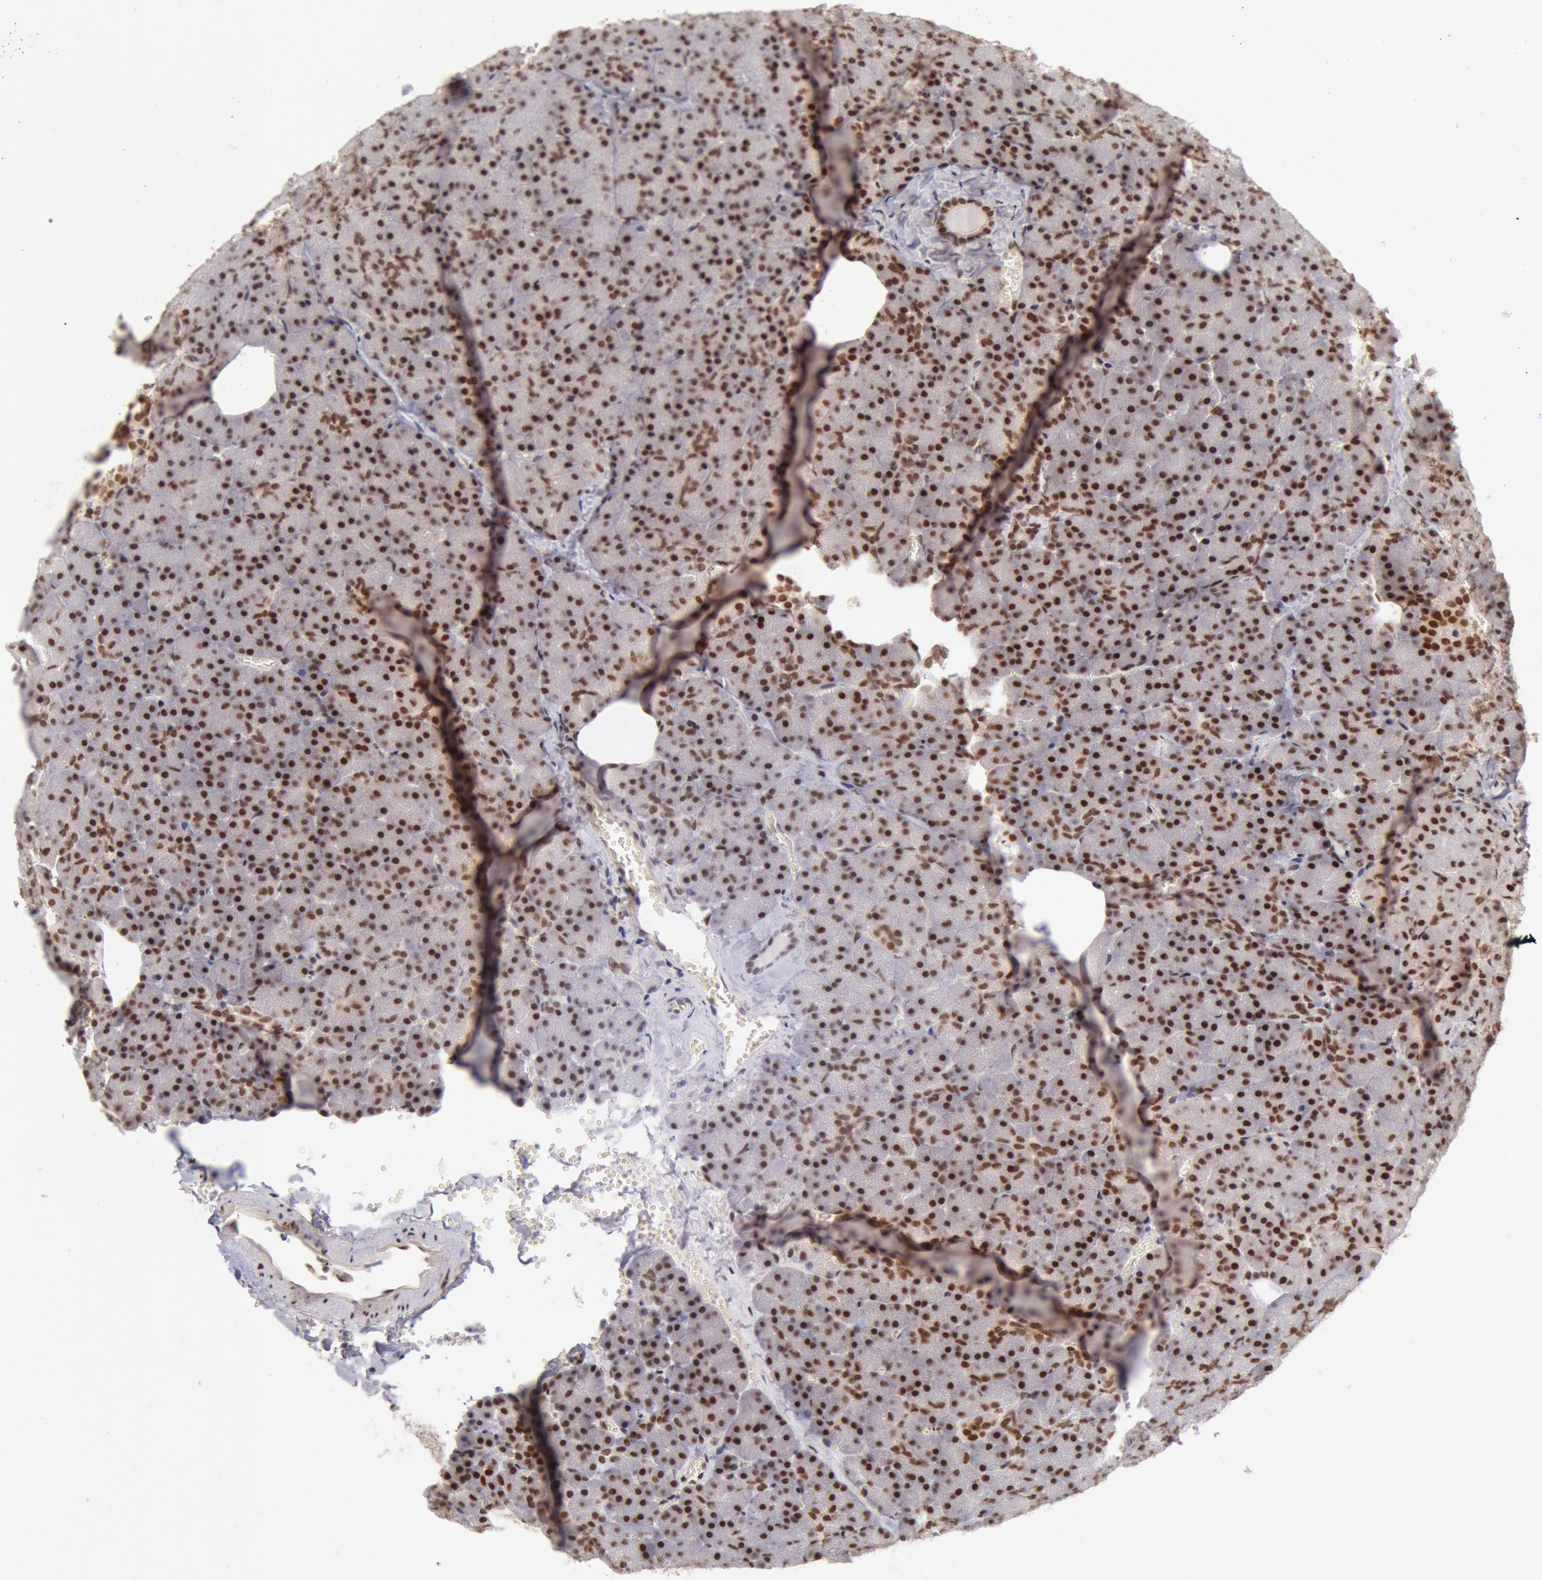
{"staining": {"intensity": "strong", "quantity": ">75%", "location": "nuclear"}, "tissue": "pancreas", "cell_type": "Exocrine glandular cells", "image_type": "normal", "snomed": [{"axis": "morphology", "description": "Normal tissue, NOS"}, {"axis": "topography", "description": "Pancreas"}], "caption": "Immunohistochemistry (IHC) of benign human pancreas shows high levels of strong nuclear expression in about >75% of exocrine glandular cells. (Brightfield microscopy of DAB IHC at high magnification).", "gene": "CDKN2B", "patient": {"sex": "female", "age": 35}}